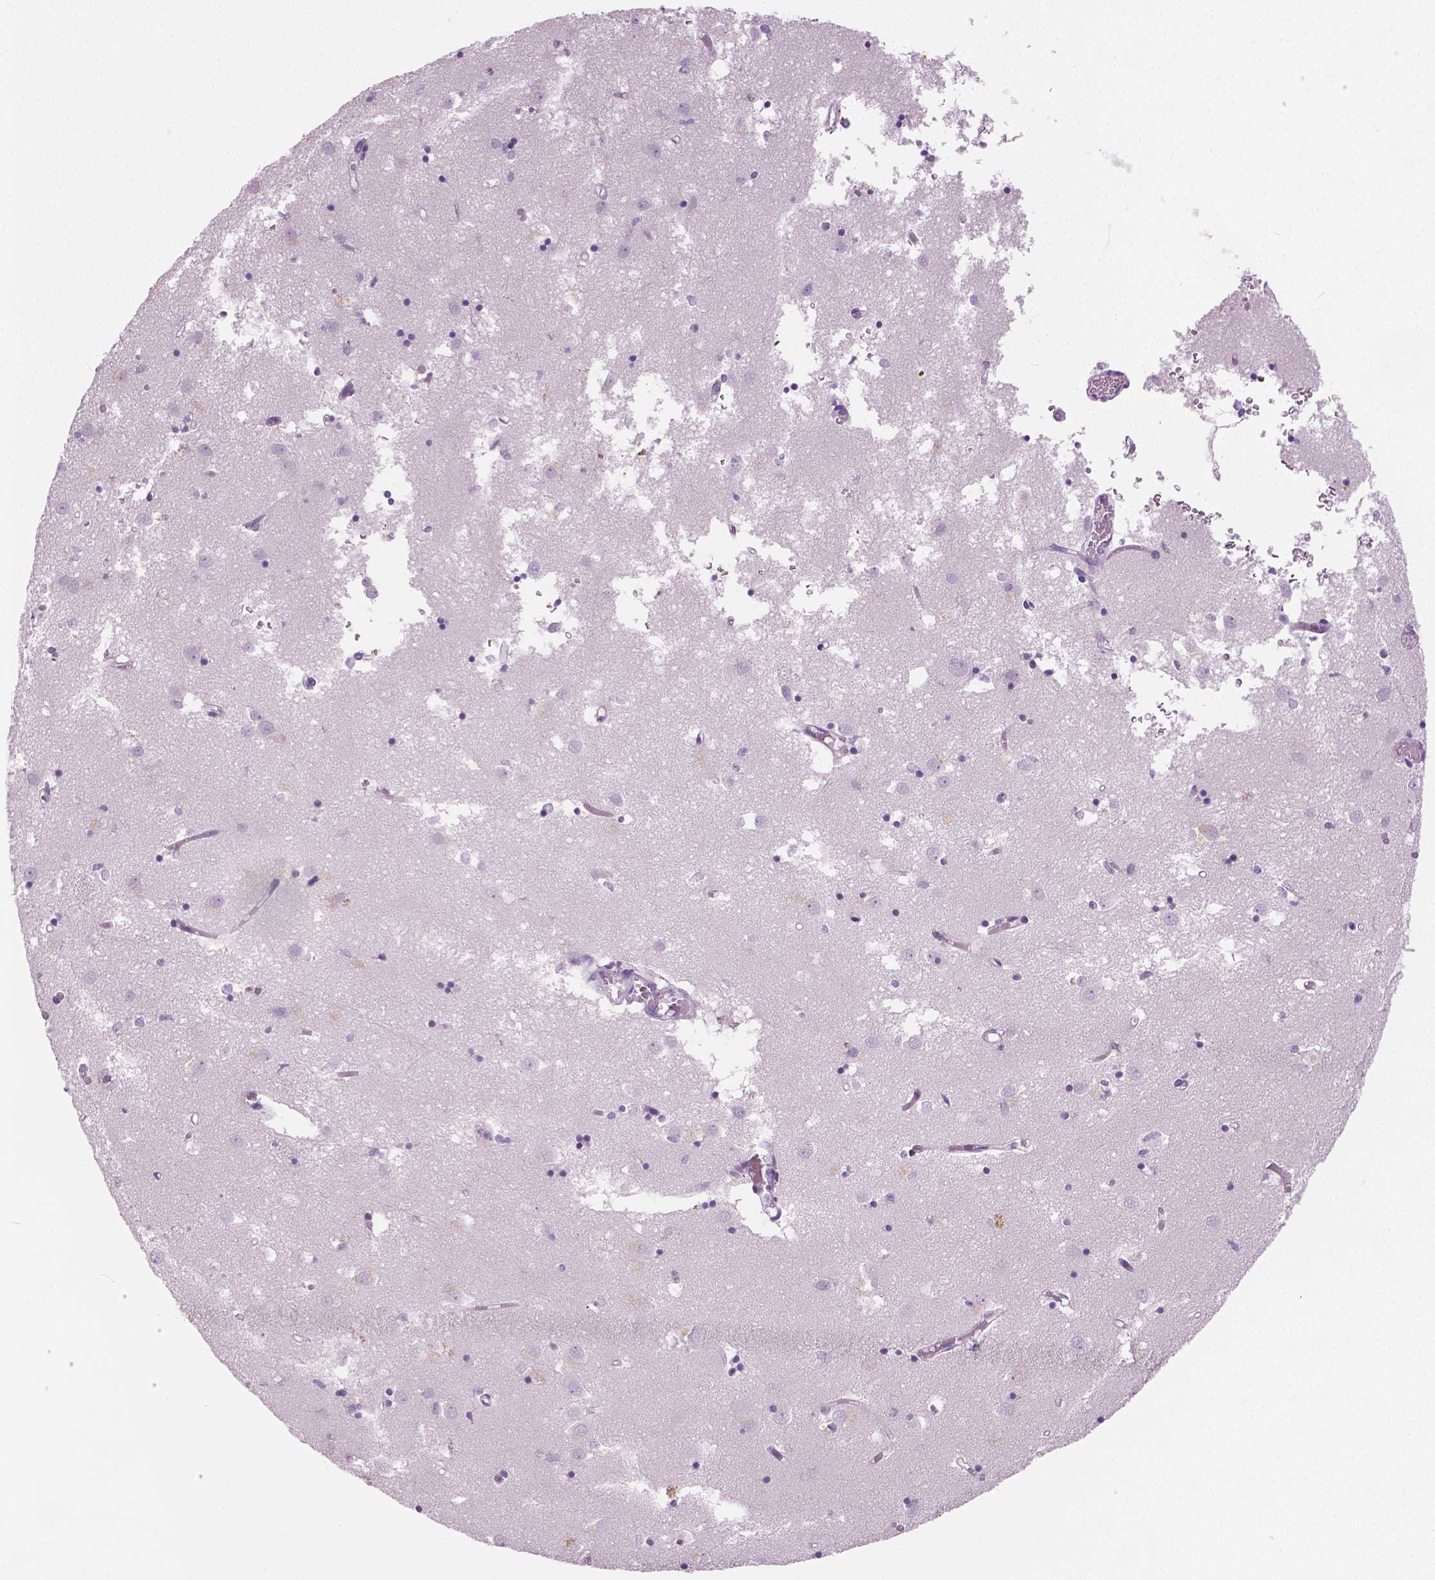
{"staining": {"intensity": "negative", "quantity": "none", "location": "none"}, "tissue": "caudate", "cell_type": "Glial cells", "image_type": "normal", "snomed": [{"axis": "morphology", "description": "Normal tissue, NOS"}, {"axis": "topography", "description": "Lateral ventricle wall"}], "caption": "Immunohistochemistry (IHC) photomicrograph of normal caudate: human caudate stained with DAB (3,3'-diaminobenzidine) displays no significant protein staining in glial cells. Brightfield microscopy of immunohistochemistry (IHC) stained with DAB (brown) and hematoxylin (blue), captured at high magnification.", "gene": "GALM", "patient": {"sex": "male", "age": 70}}